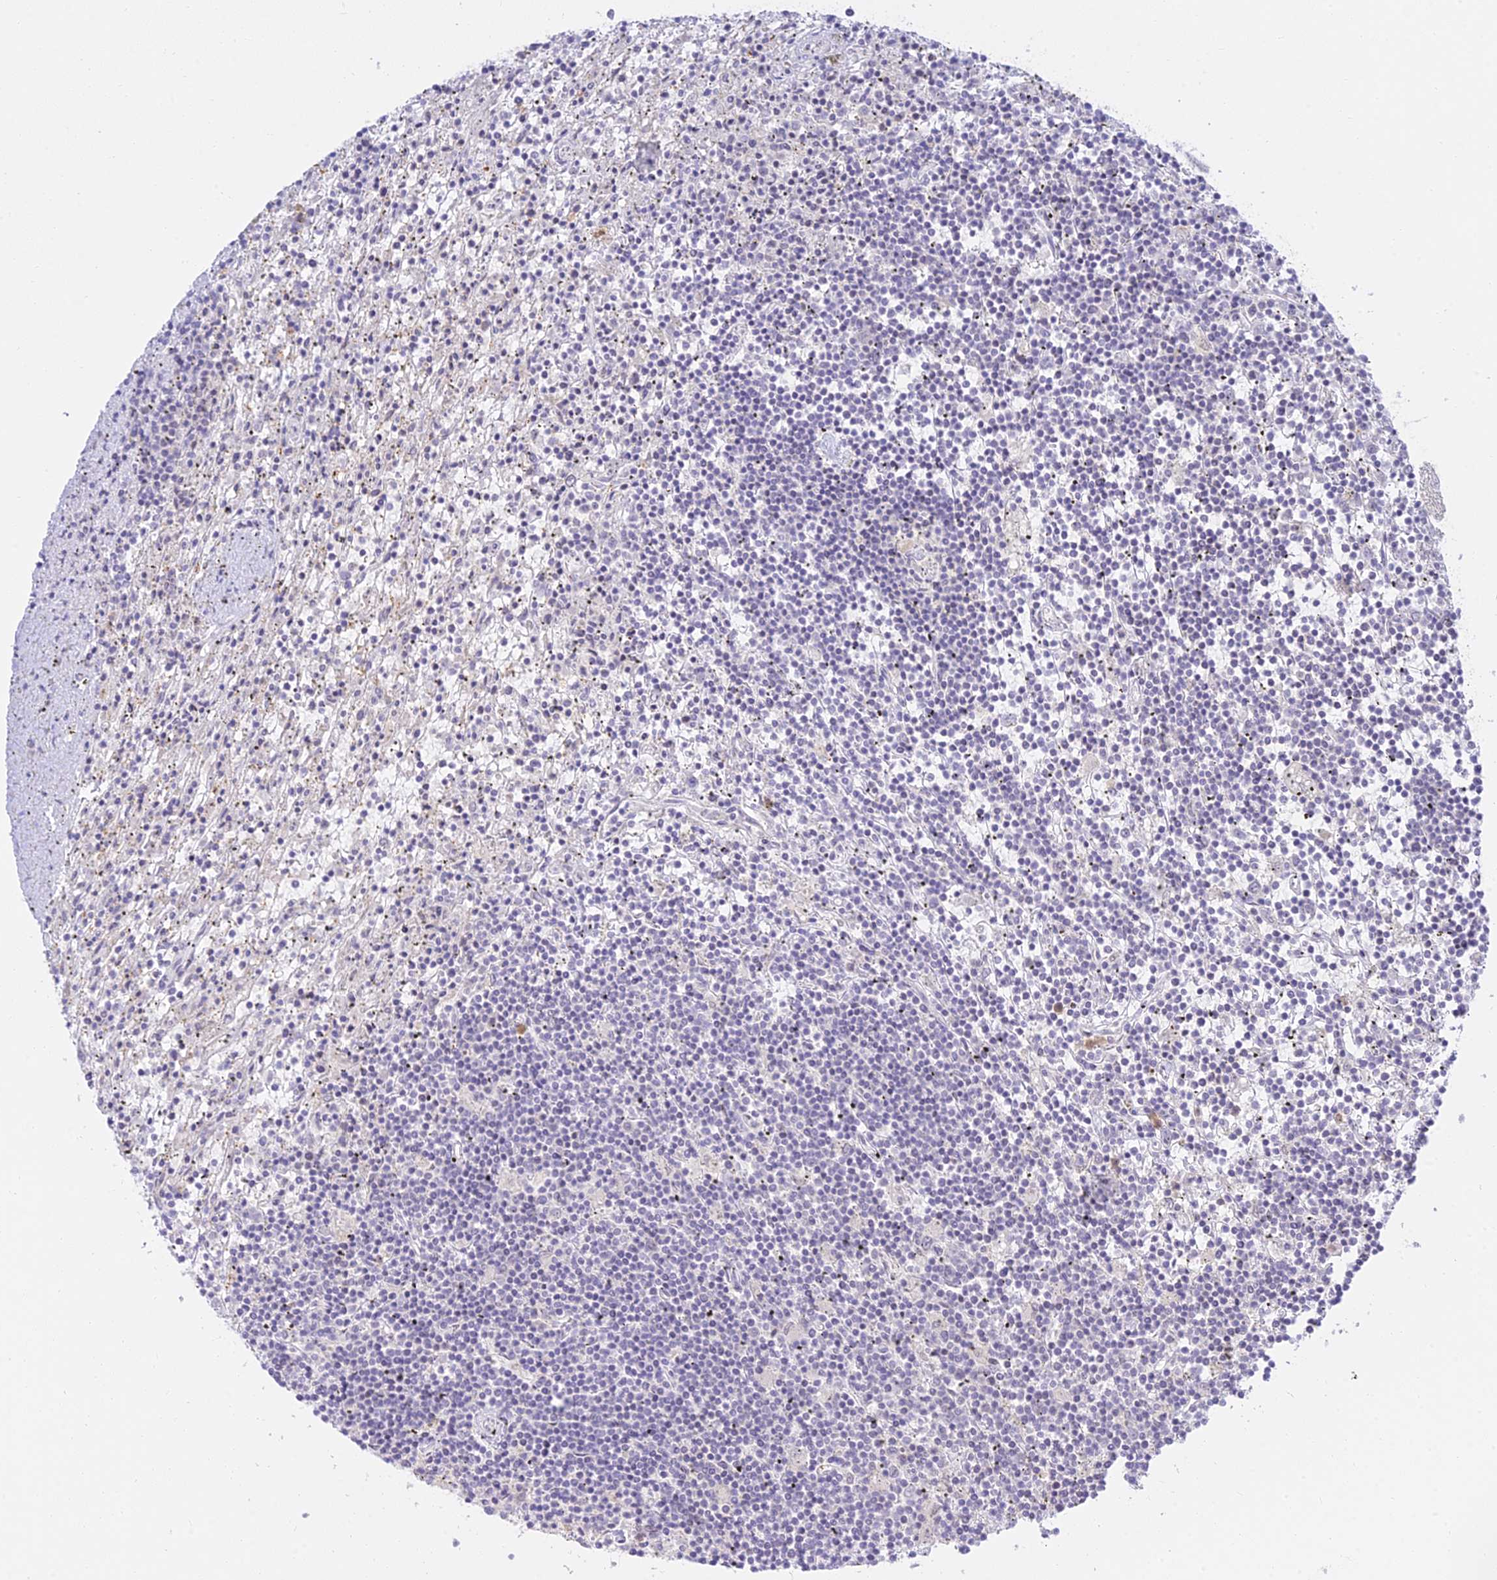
{"staining": {"intensity": "negative", "quantity": "none", "location": "none"}, "tissue": "lymphoma", "cell_type": "Tumor cells", "image_type": "cancer", "snomed": [{"axis": "morphology", "description": "Malignant lymphoma, non-Hodgkin's type, Low grade"}, {"axis": "topography", "description": "Spleen"}], "caption": "This is an immunohistochemistry (IHC) histopathology image of human lymphoma. There is no expression in tumor cells.", "gene": "TMEM40", "patient": {"sex": "male", "age": 76}}